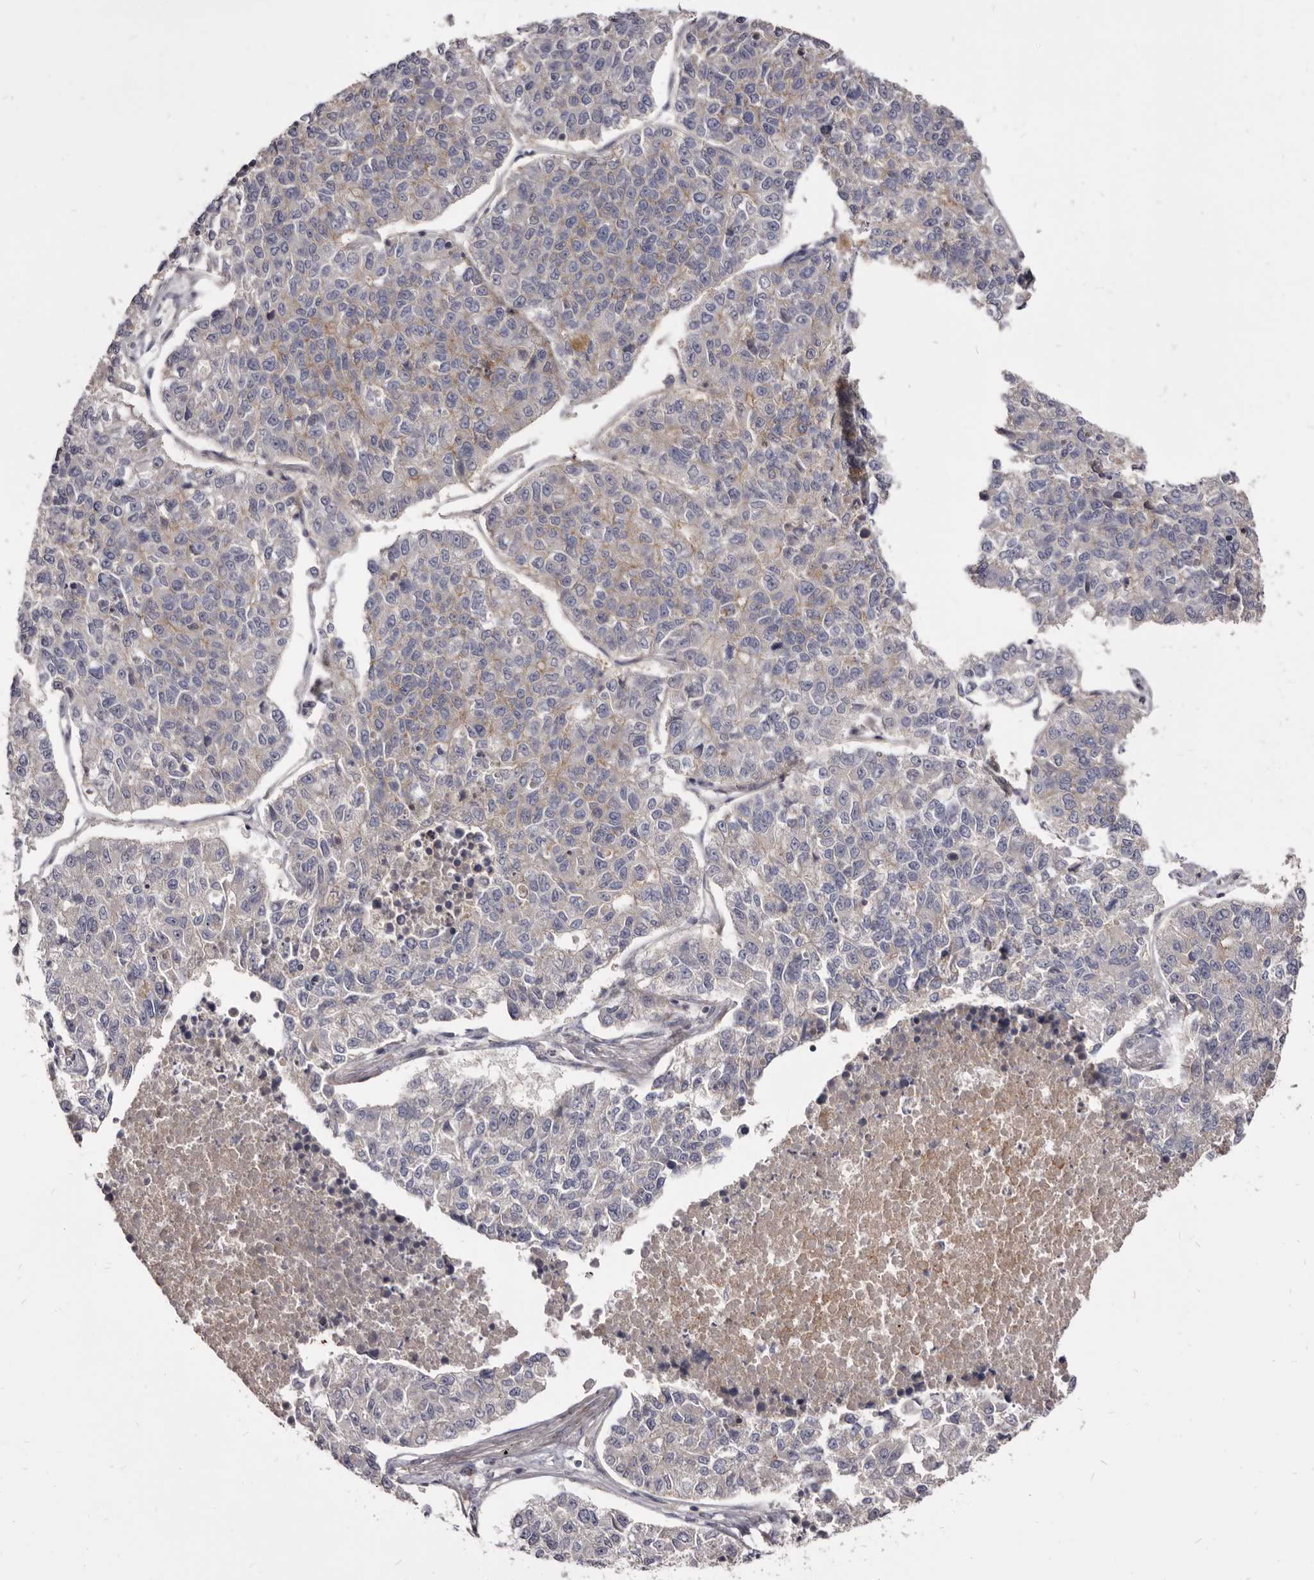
{"staining": {"intensity": "weak", "quantity": "<25%", "location": "cytoplasmic/membranous"}, "tissue": "lung cancer", "cell_type": "Tumor cells", "image_type": "cancer", "snomed": [{"axis": "morphology", "description": "Adenocarcinoma, NOS"}, {"axis": "topography", "description": "Lung"}], "caption": "There is no significant positivity in tumor cells of lung cancer (adenocarcinoma). Brightfield microscopy of immunohistochemistry (IHC) stained with DAB (brown) and hematoxylin (blue), captured at high magnification.", "gene": "FAS", "patient": {"sex": "male", "age": 49}}